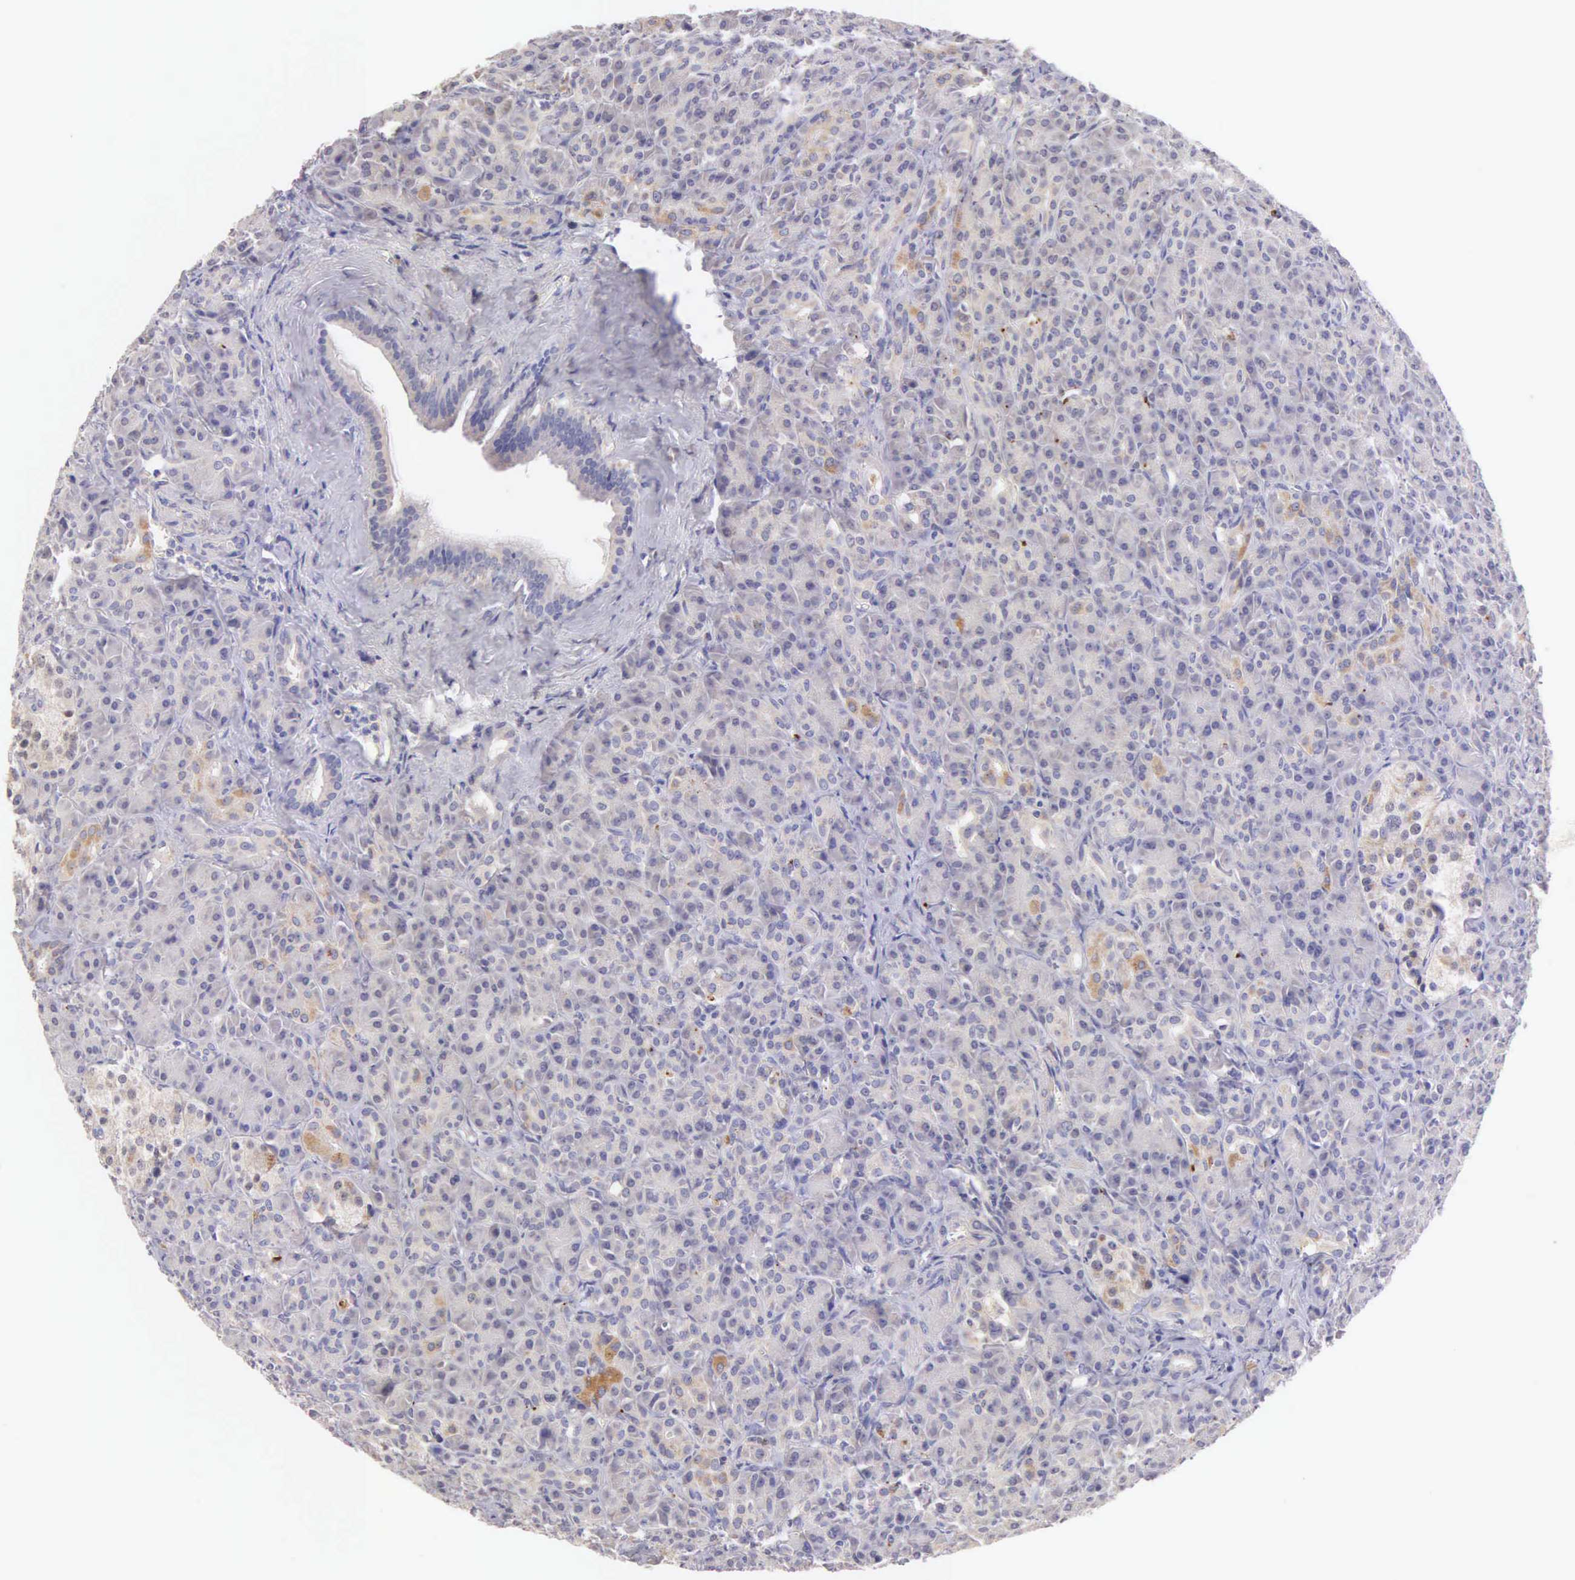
{"staining": {"intensity": "weak", "quantity": "<25%", "location": "nuclear"}, "tissue": "pancreas", "cell_type": "Exocrine glandular cells", "image_type": "normal", "snomed": [{"axis": "morphology", "description": "Normal tissue, NOS"}, {"axis": "topography", "description": "Lymph node"}, {"axis": "topography", "description": "Pancreas"}], "caption": "Immunohistochemical staining of normal human pancreas displays no significant positivity in exocrine glandular cells. The staining is performed using DAB (3,3'-diaminobenzidine) brown chromogen with nuclei counter-stained in using hematoxylin.", "gene": "ESR1", "patient": {"sex": "male", "age": 59}}